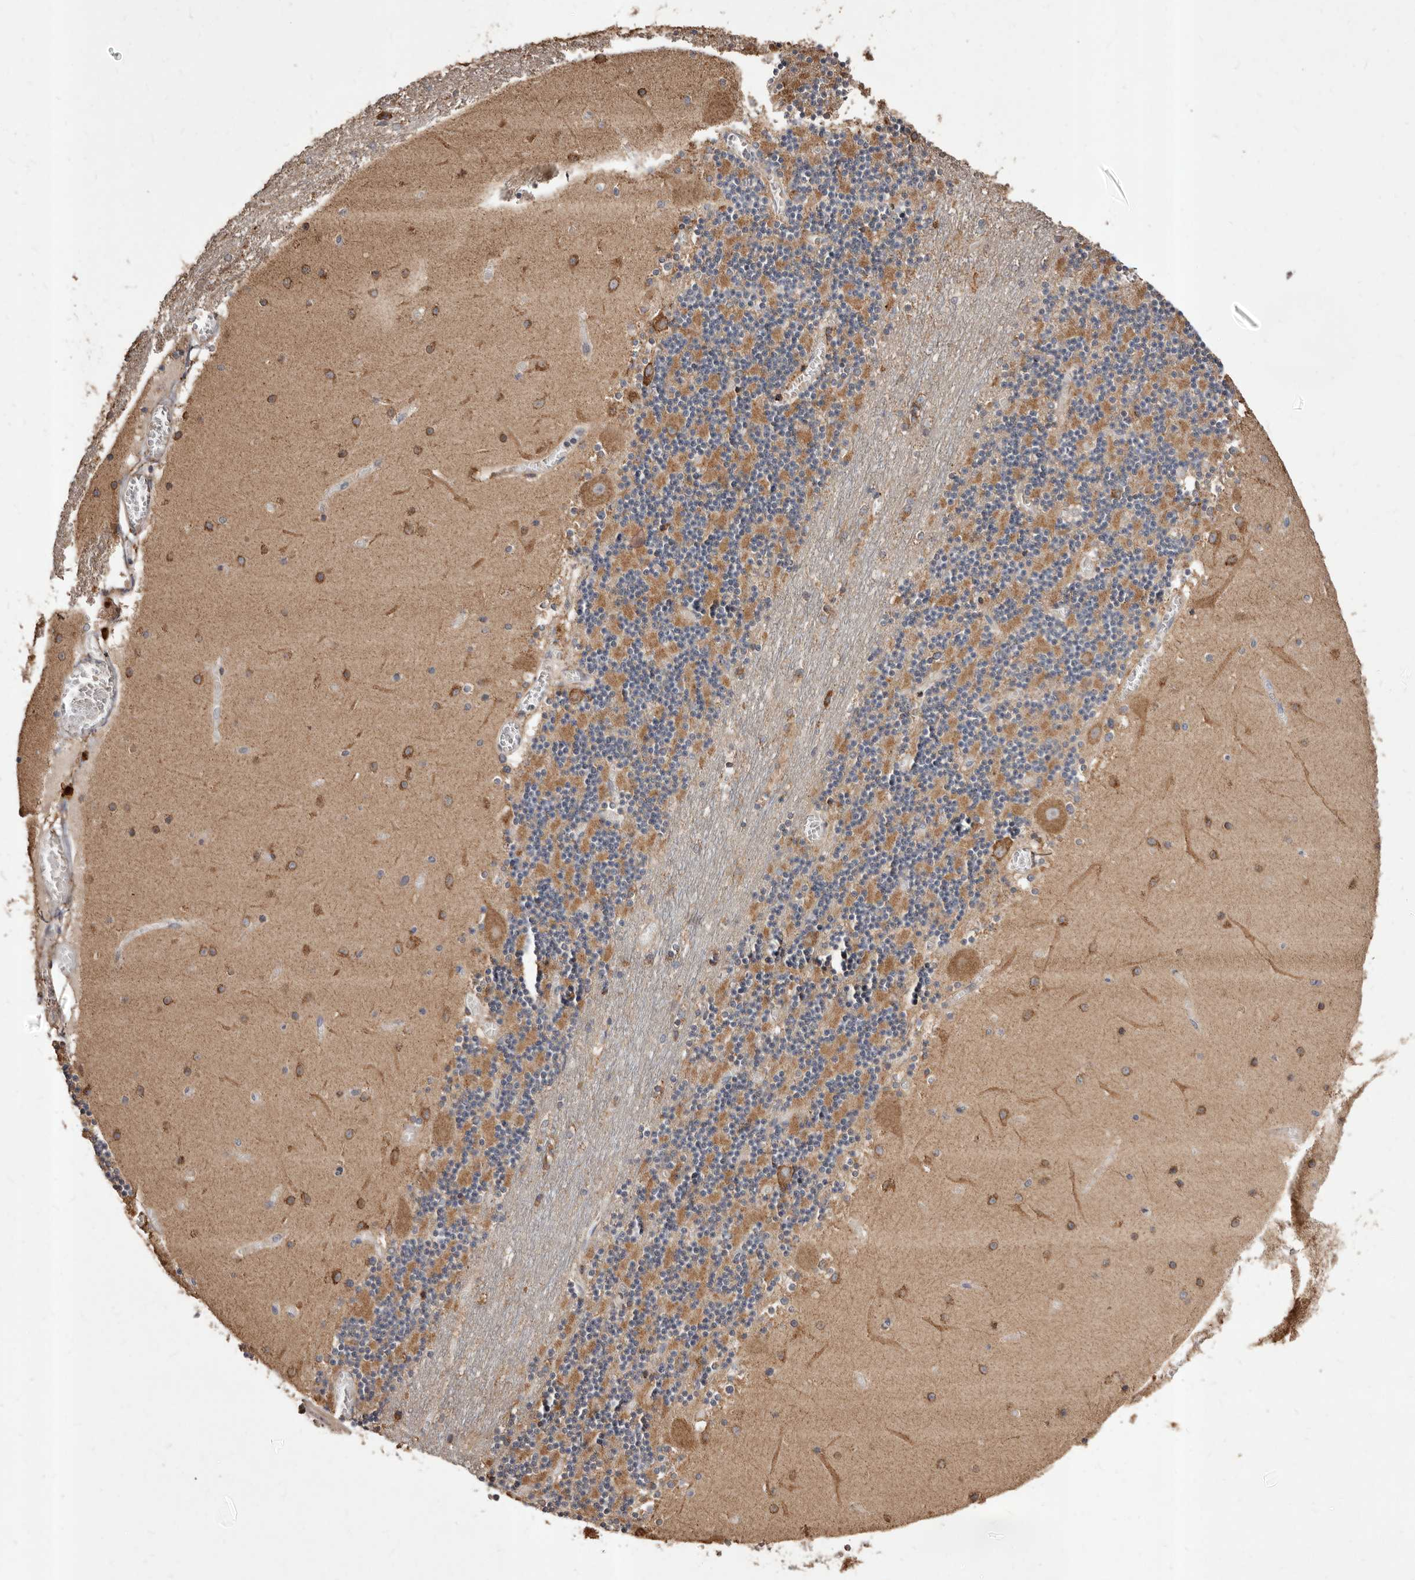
{"staining": {"intensity": "moderate", "quantity": "<25%", "location": "cytoplasmic/membranous"}, "tissue": "cerebellum", "cell_type": "Cells in granular layer", "image_type": "normal", "snomed": [{"axis": "morphology", "description": "Normal tissue, NOS"}, {"axis": "topography", "description": "Cerebellum"}], "caption": "Immunohistochemical staining of normal cerebellum shows low levels of moderate cytoplasmic/membranous staining in about <25% of cells in granular layer.", "gene": "STEAP2", "patient": {"sex": "female", "age": 28}}